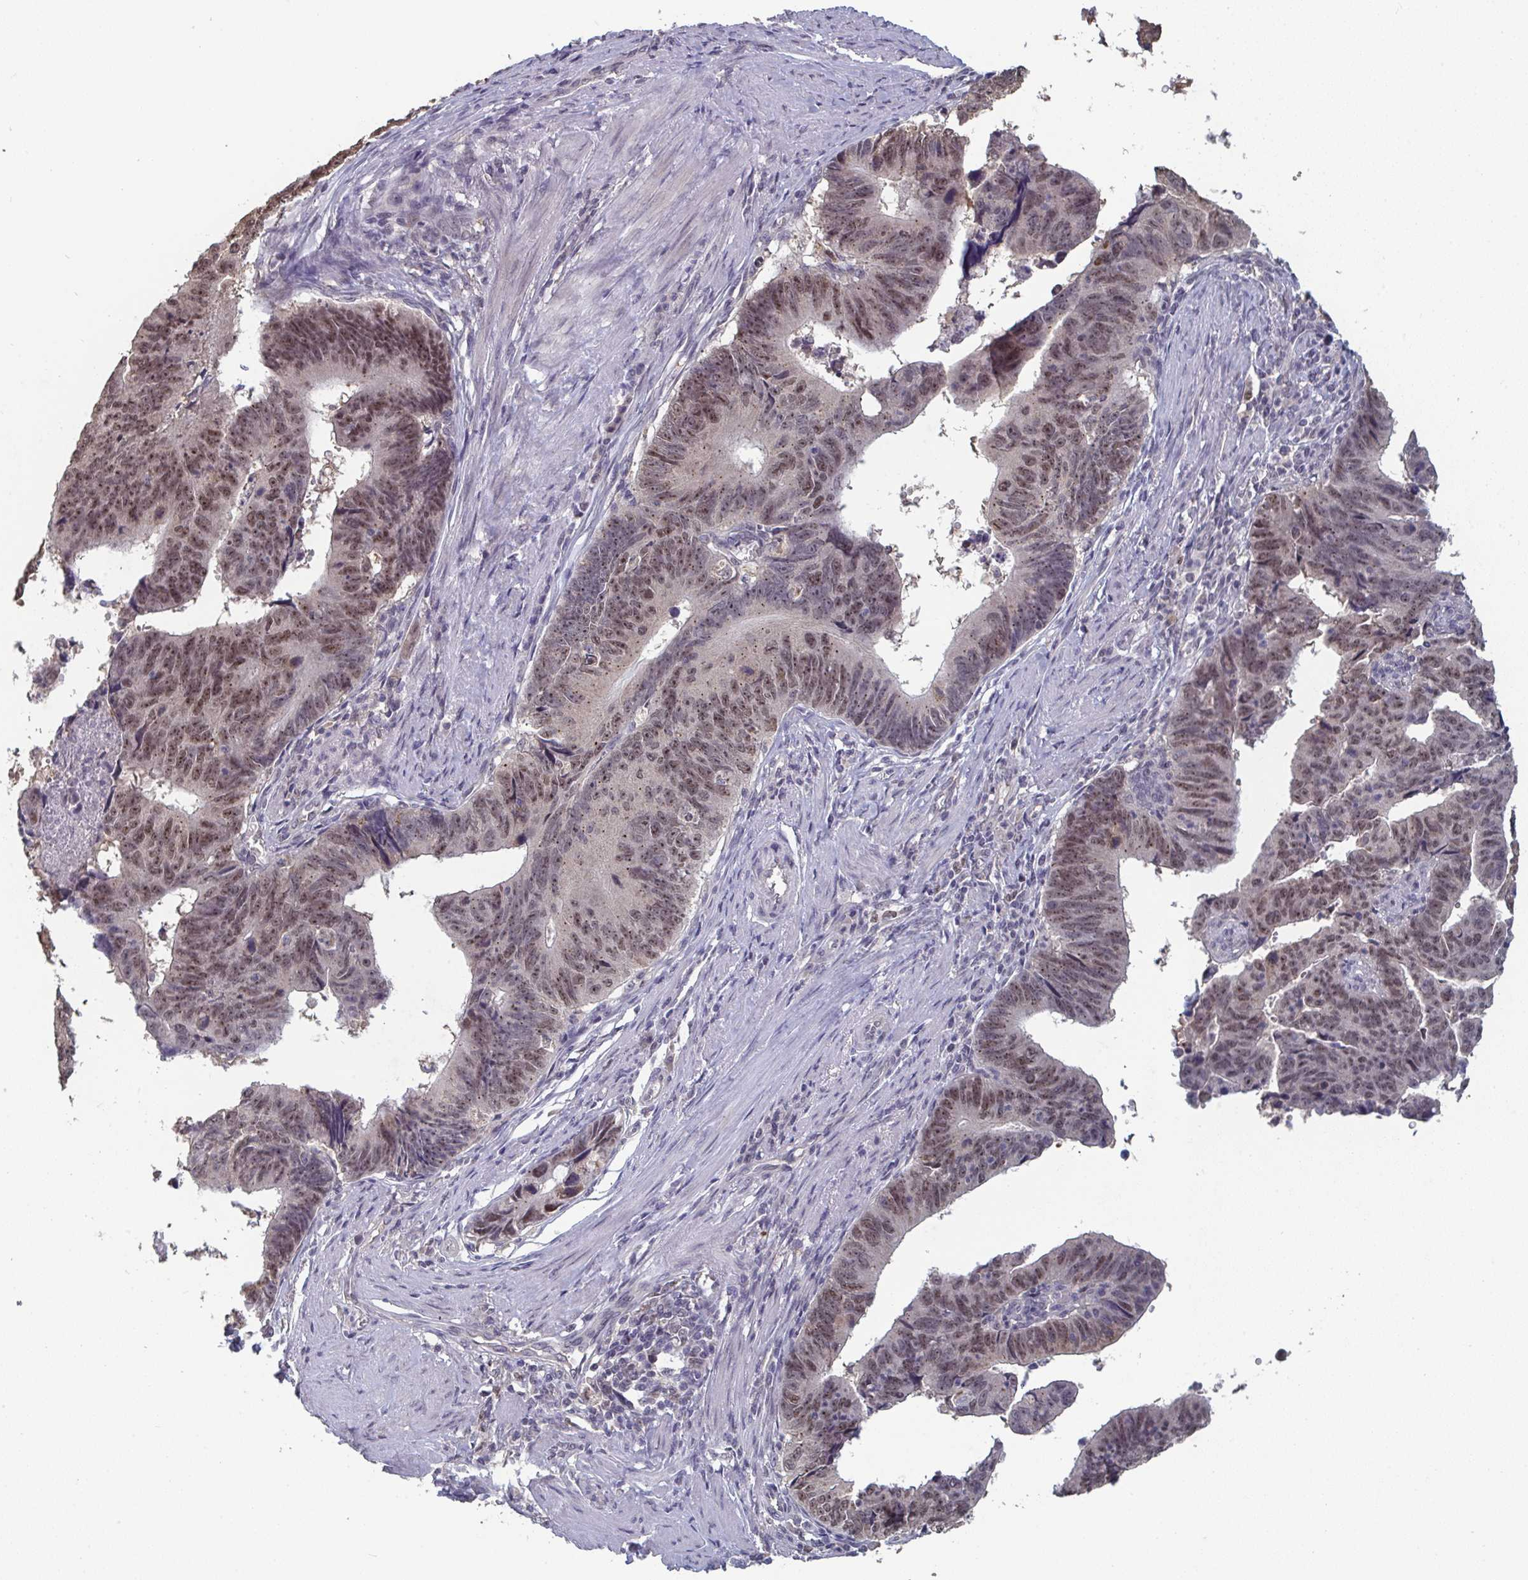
{"staining": {"intensity": "moderate", "quantity": ">75%", "location": "nuclear"}, "tissue": "stomach cancer", "cell_type": "Tumor cells", "image_type": "cancer", "snomed": [{"axis": "morphology", "description": "Adenocarcinoma, NOS"}, {"axis": "topography", "description": "Stomach"}], "caption": "An immunohistochemistry image of tumor tissue is shown. Protein staining in brown shows moderate nuclear positivity in adenocarcinoma (stomach) within tumor cells.", "gene": "LIX1", "patient": {"sex": "male", "age": 59}}